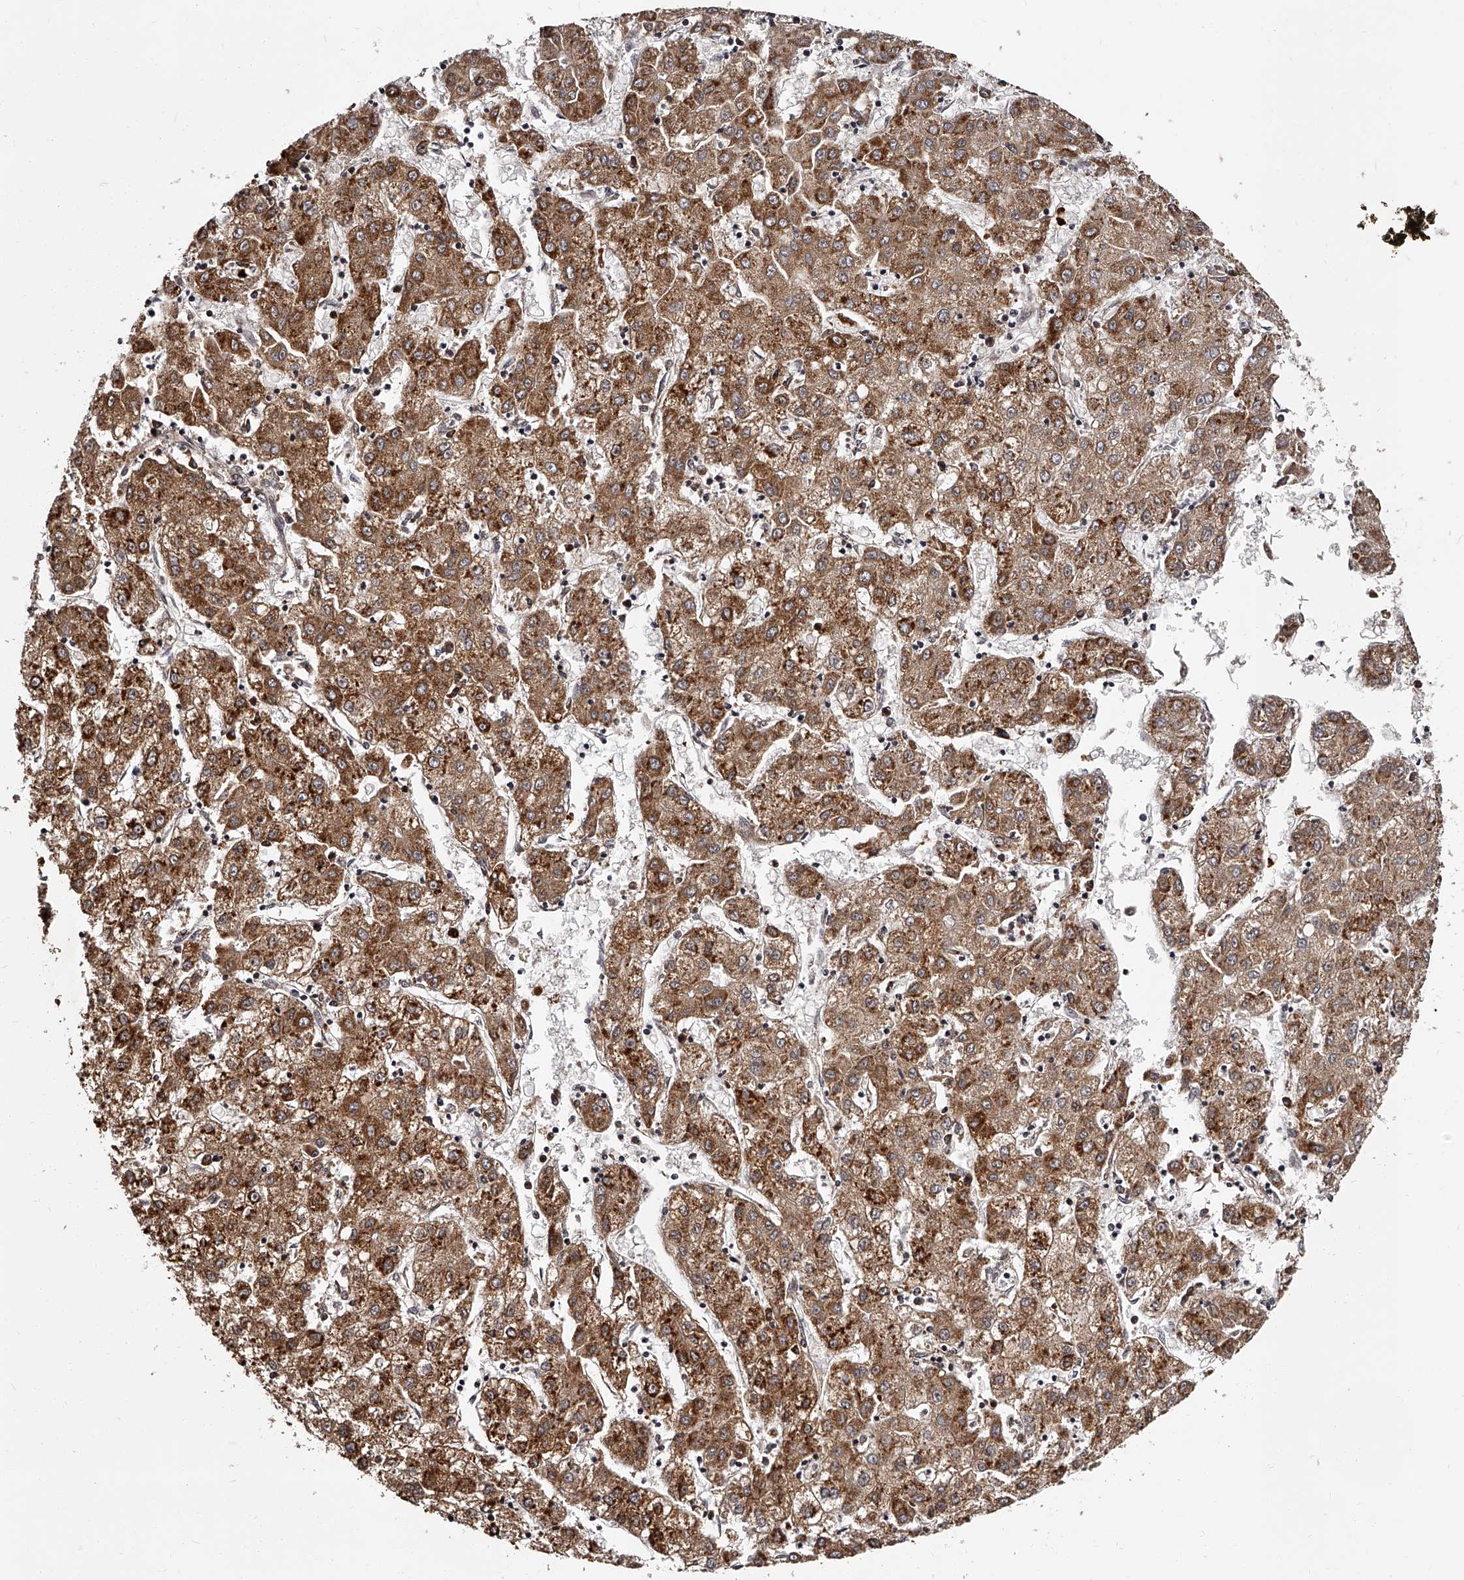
{"staining": {"intensity": "moderate", "quantity": ">75%", "location": "cytoplasmic/membranous"}, "tissue": "liver cancer", "cell_type": "Tumor cells", "image_type": "cancer", "snomed": [{"axis": "morphology", "description": "Carcinoma, Hepatocellular, NOS"}, {"axis": "topography", "description": "Liver"}], "caption": "This is an image of IHC staining of liver hepatocellular carcinoma, which shows moderate positivity in the cytoplasmic/membranous of tumor cells.", "gene": "RSC1A1", "patient": {"sex": "male", "age": 72}}